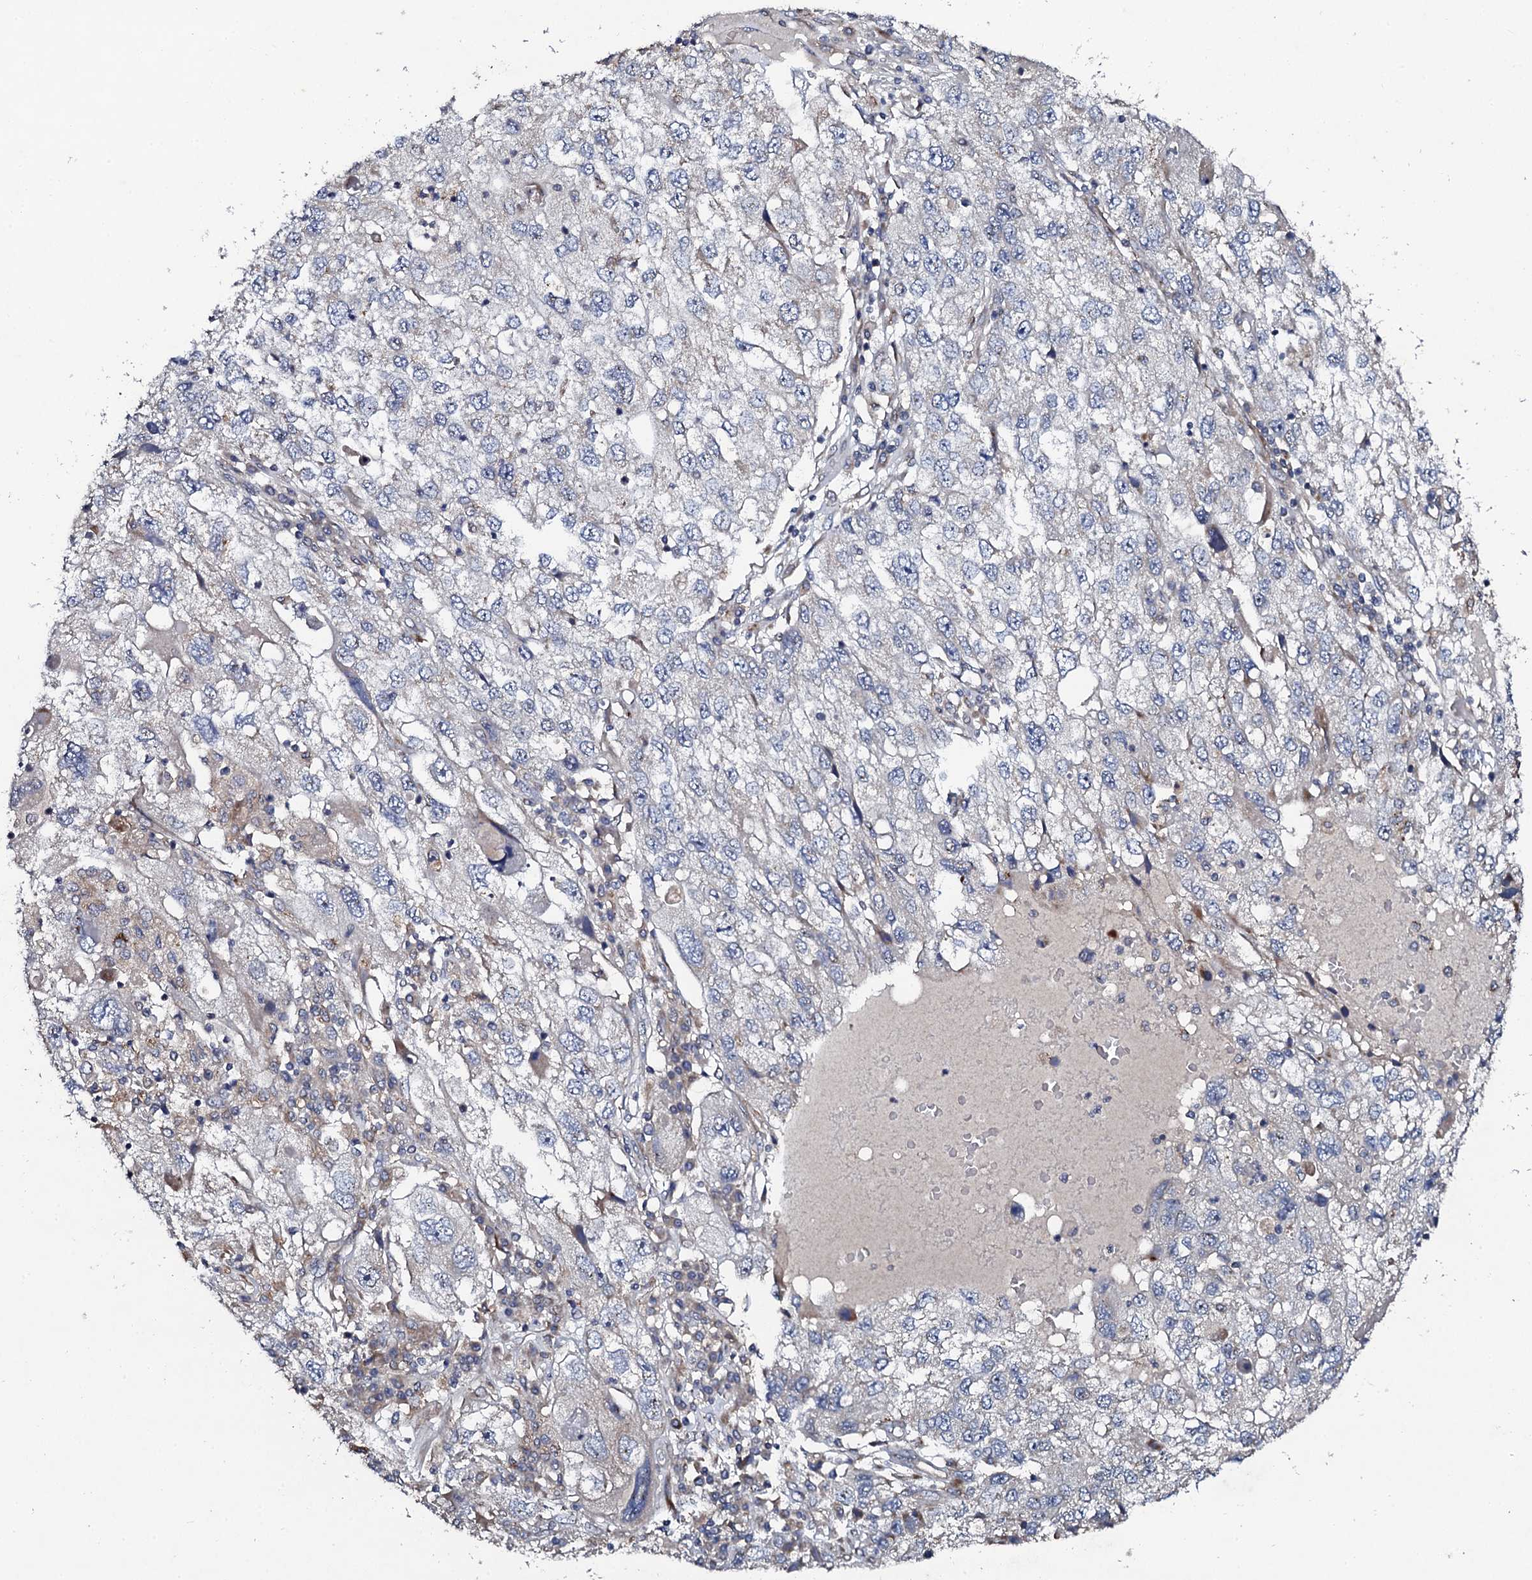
{"staining": {"intensity": "negative", "quantity": "none", "location": "none"}, "tissue": "endometrial cancer", "cell_type": "Tumor cells", "image_type": "cancer", "snomed": [{"axis": "morphology", "description": "Adenocarcinoma, NOS"}, {"axis": "topography", "description": "Endometrium"}], "caption": "Endometrial adenocarcinoma was stained to show a protein in brown. There is no significant positivity in tumor cells.", "gene": "LRRC28", "patient": {"sex": "female", "age": 49}}